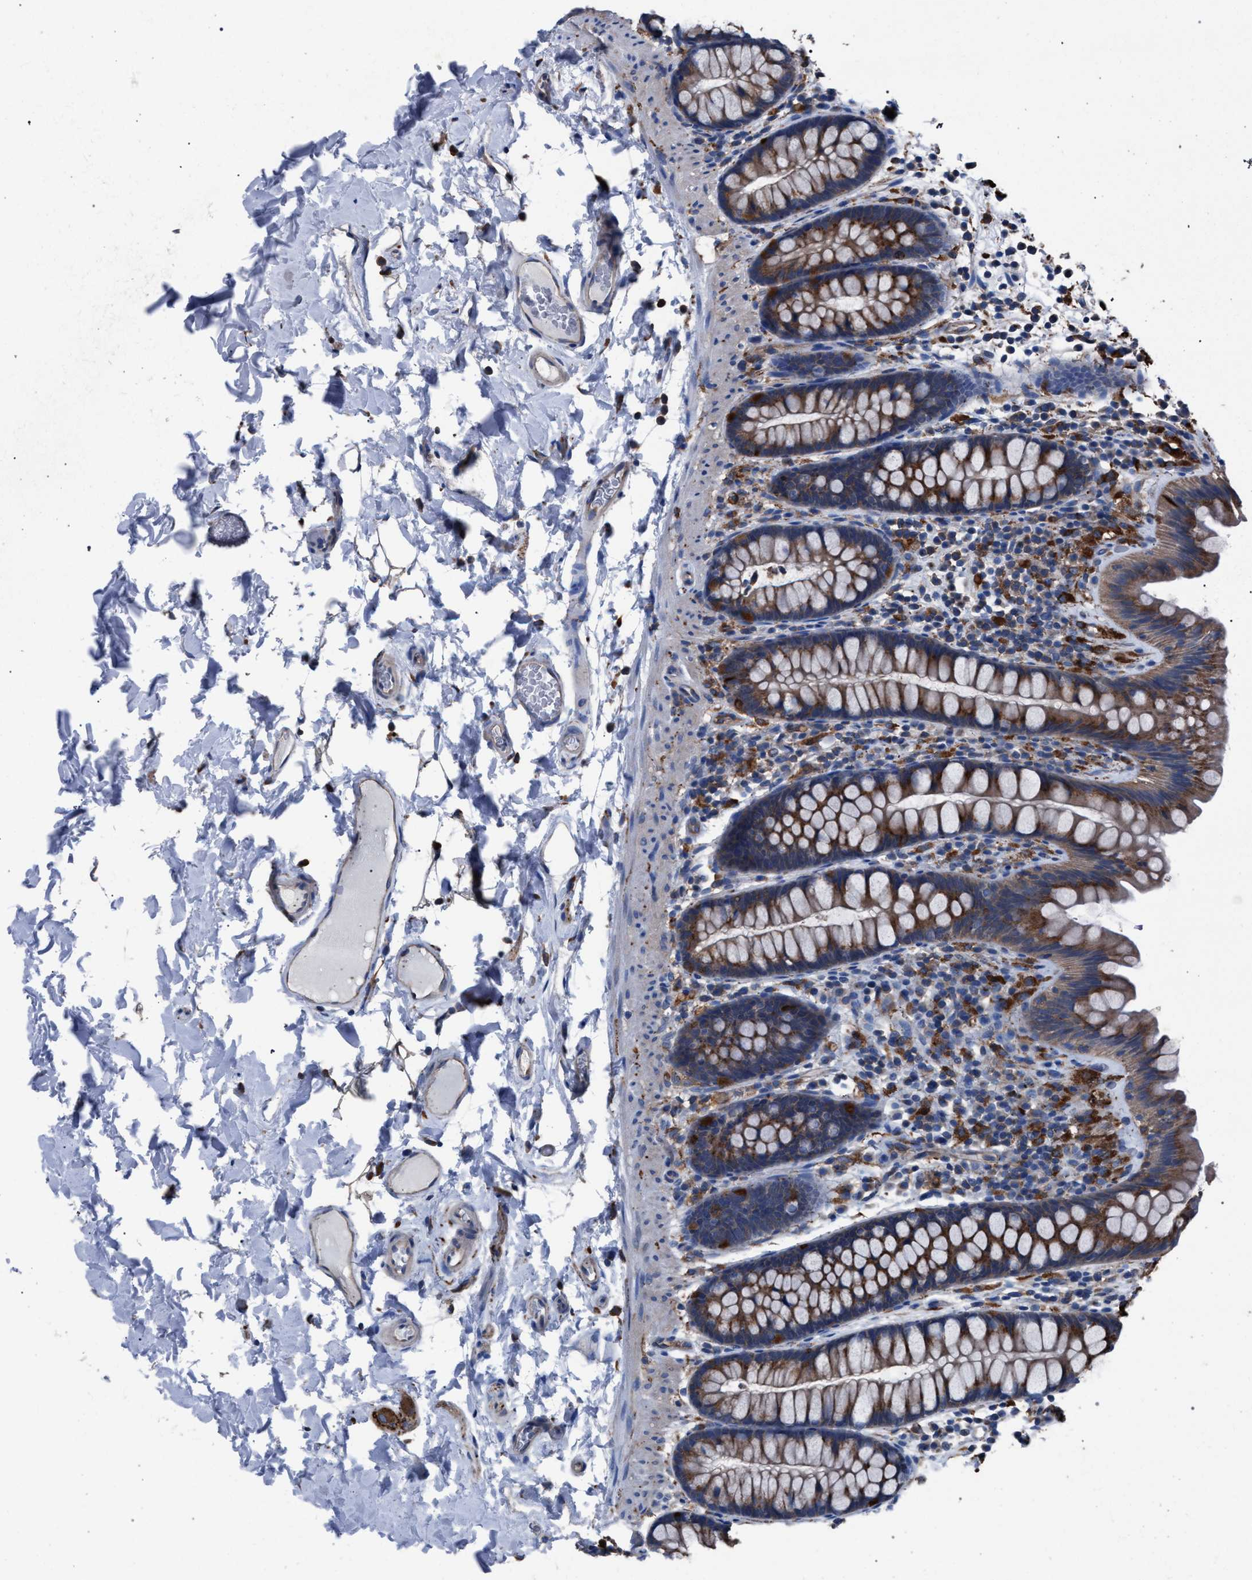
{"staining": {"intensity": "weak", "quantity": ">75%", "location": "cytoplasmic/membranous"}, "tissue": "colon", "cell_type": "Endothelial cells", "image_type": "normal", "snomed": [{"axis": "morphology", "description": "Normal tissue, NOS"}, {"axis": "topography", "description": "Colon"}], "caption": "Benign colon was stained to show a protein in brown. There is low levels of weak cytoplasmic/membranous expression in about >75% of endothelial cells.", "gene": "ATP6V0A1", "patient": {"sex": "female", "age": 80}}